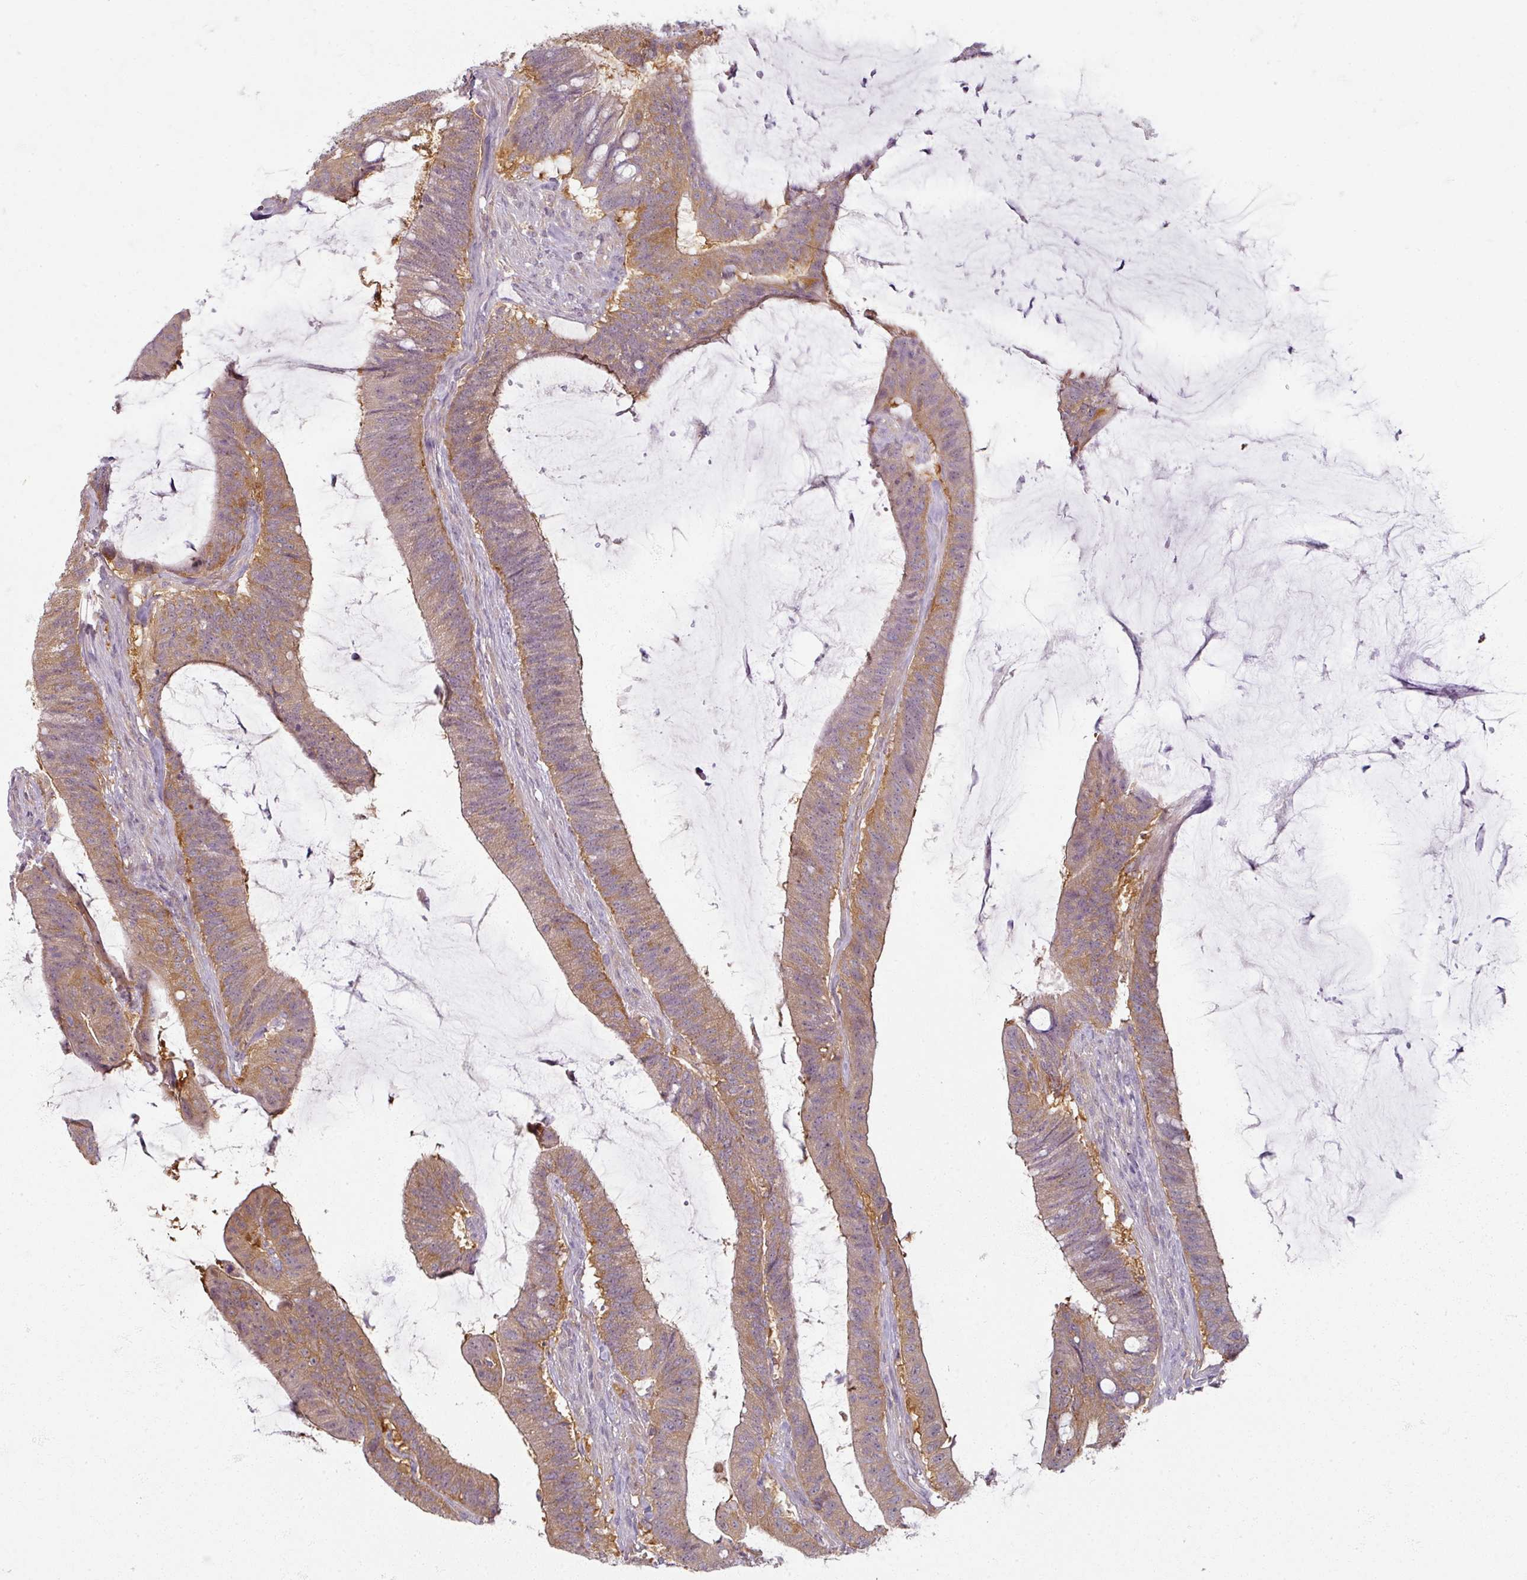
{"staining": {"intensity": "moderate", "quantity": ">75%", "location": "cytoplasmic/membranous"}, "tissue": "colorectal cancer", "cell_type": "Tumor cells", "image_type": "cancer", "snomed": [{"axis": "morphology", "description": "Adenocarcinoma, NOS"}, {"axis": "topography", "description": "Colon"}], "caption": "Immunohistochemical staining of adenocarcinoma (colorectal) reveals medium levels of moderate cytoplasmic/membranous positivity in about >75% of tumor cells. The protein is stained brown, and the nuclei are stained in blue (DAB (3,3'-diaminobenzidine) IHC with brightfield microscopy, high magnification).", "gene": "AGPAT4", "patient": {"sex": "female", "age": 43}}